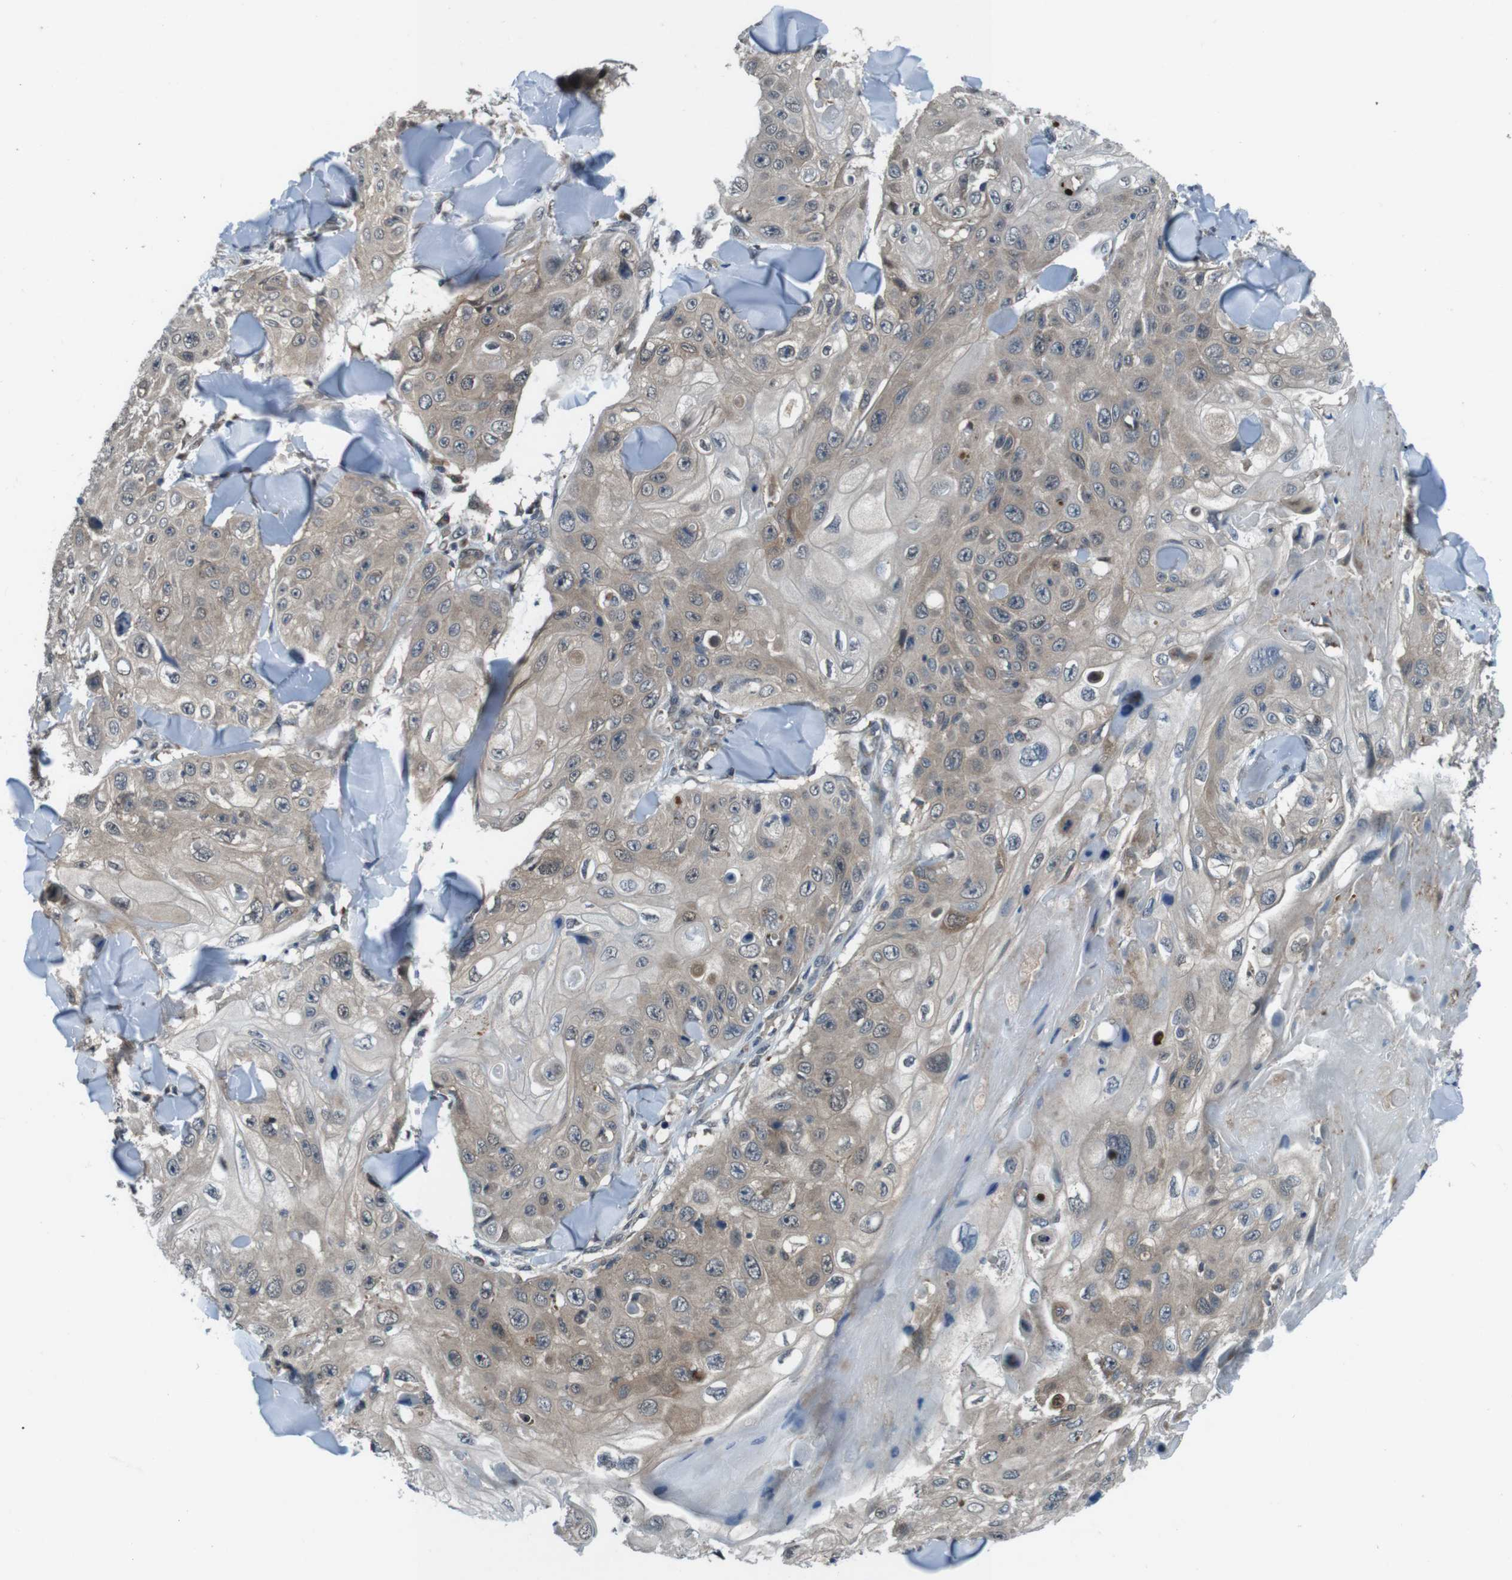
{"staining": {"intensity": "weak", "quantity": ">75%", "location": "cytoplasmic/membranous"}, "tissue": "skin cancer", "cell_type": "Tumor cells", "image_type": "cancer", "snomed": [{"axis": "morphology", "description": "Squamous cell carcinoma, NOS"}, {"axis": "topography", "description": "Skin"}], "caption": "Squamous cell carcinoma (skin) was stained to show a protein in brown. There is low levels of weak cytoplasmic/membranous staining in about >75% of tumor cells.", "gene": "LRP5", "patient": {"sex": "male", "age": 86}}